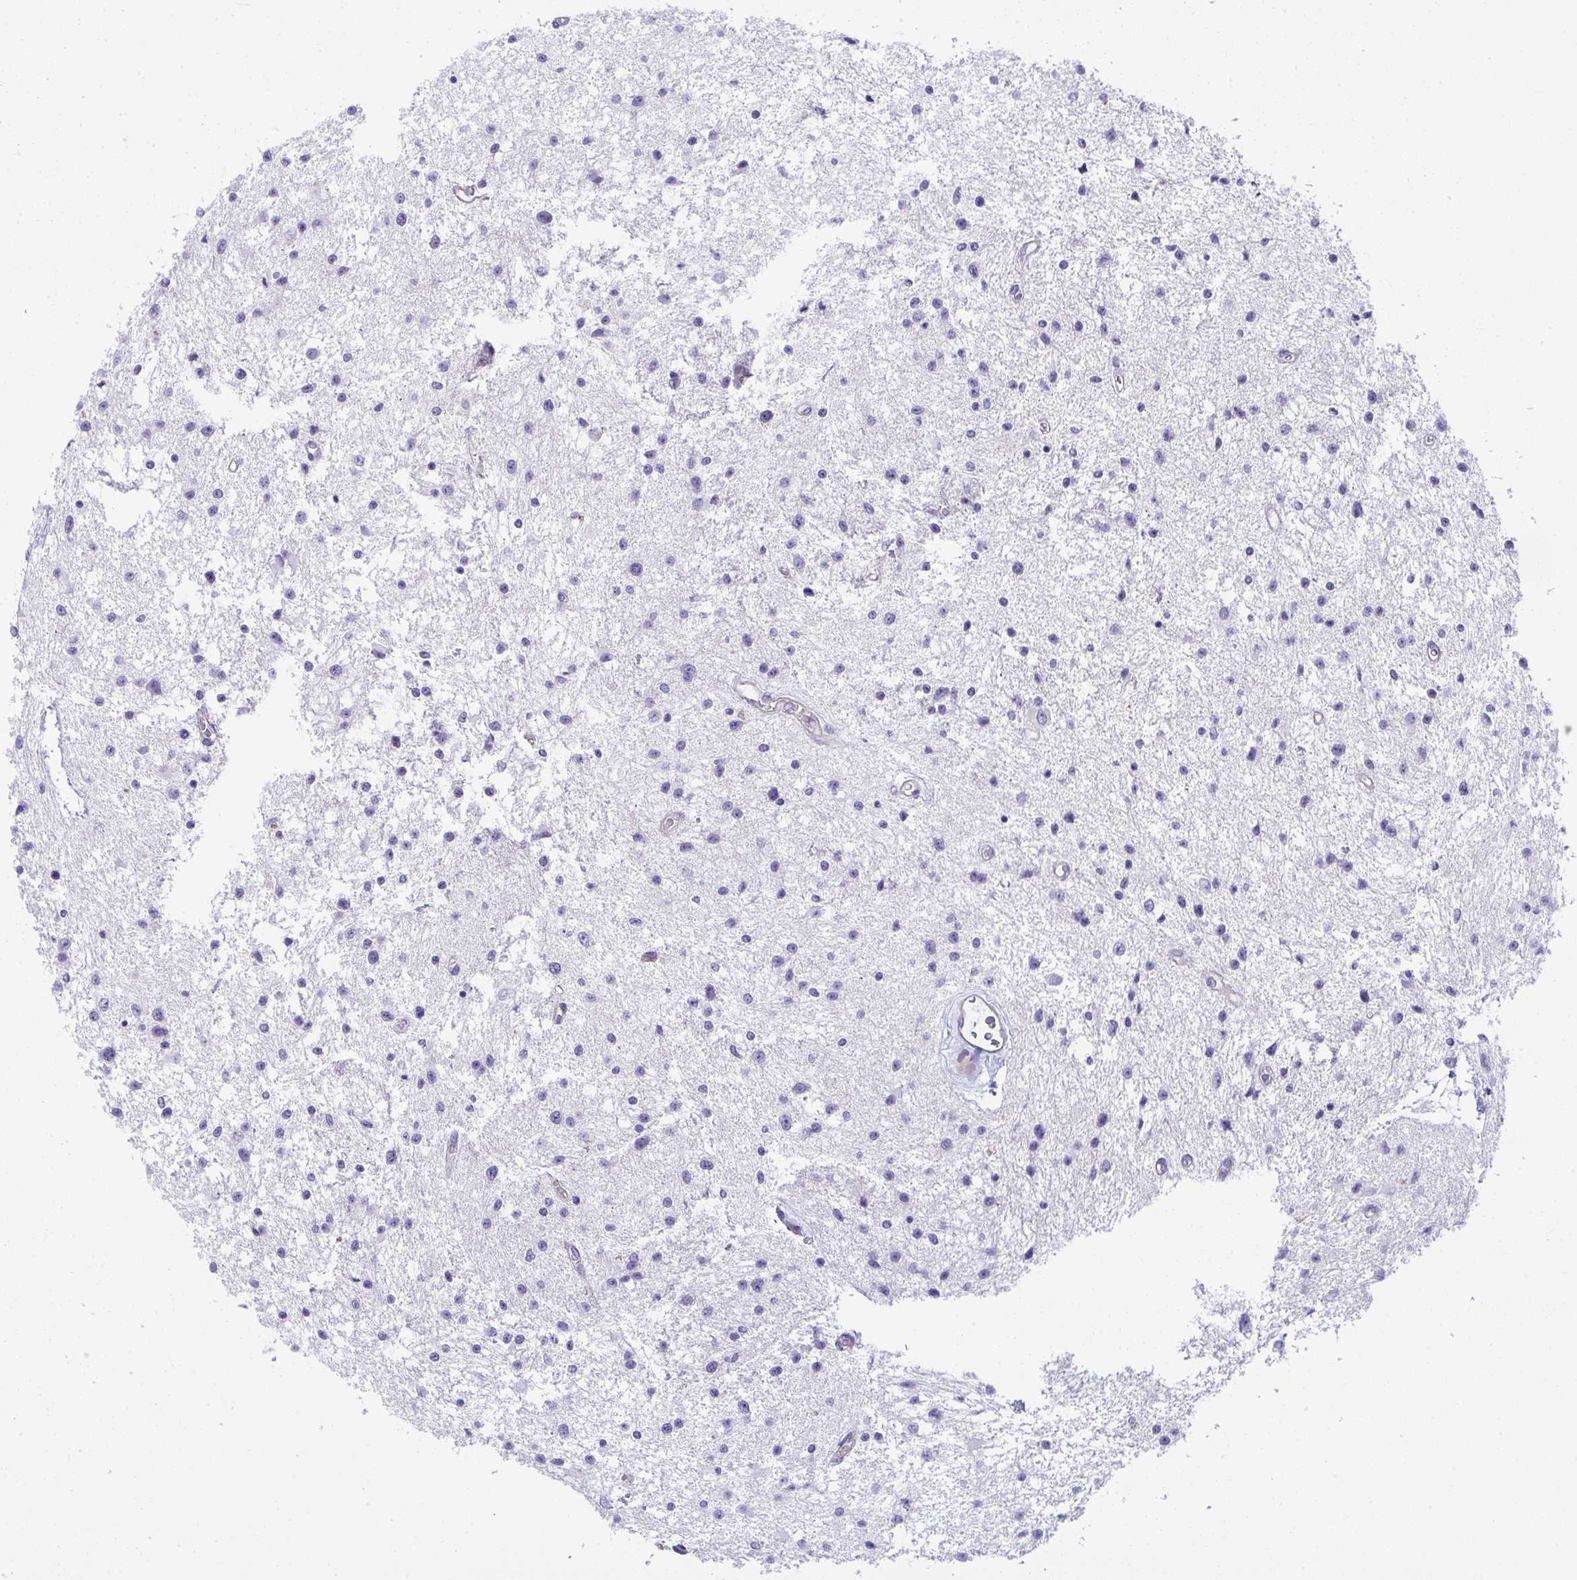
{"staining": {"intensity": "negative", "quantity": "none", "location": "none"}, "tissue": "glioma", "cell_type": "Tumor cells", "image_type": "cancer", "snomed": [{"axis": "morphology", "description": "Glioma, malignant, Low grade"}, {"axis": "topography", "description": "Brain"}], "caption": "Immunohistochemistry photomicrograph of neoplastic tissue: human malignant glioma (low-grade) stained with DAB (3,3'-diaminobenzidine) displays no significant protein staining in tumor cells. Nuclei are stained in blue.", "gene": "MYL12A", "patient": {"sex": "male", "age": 43}}